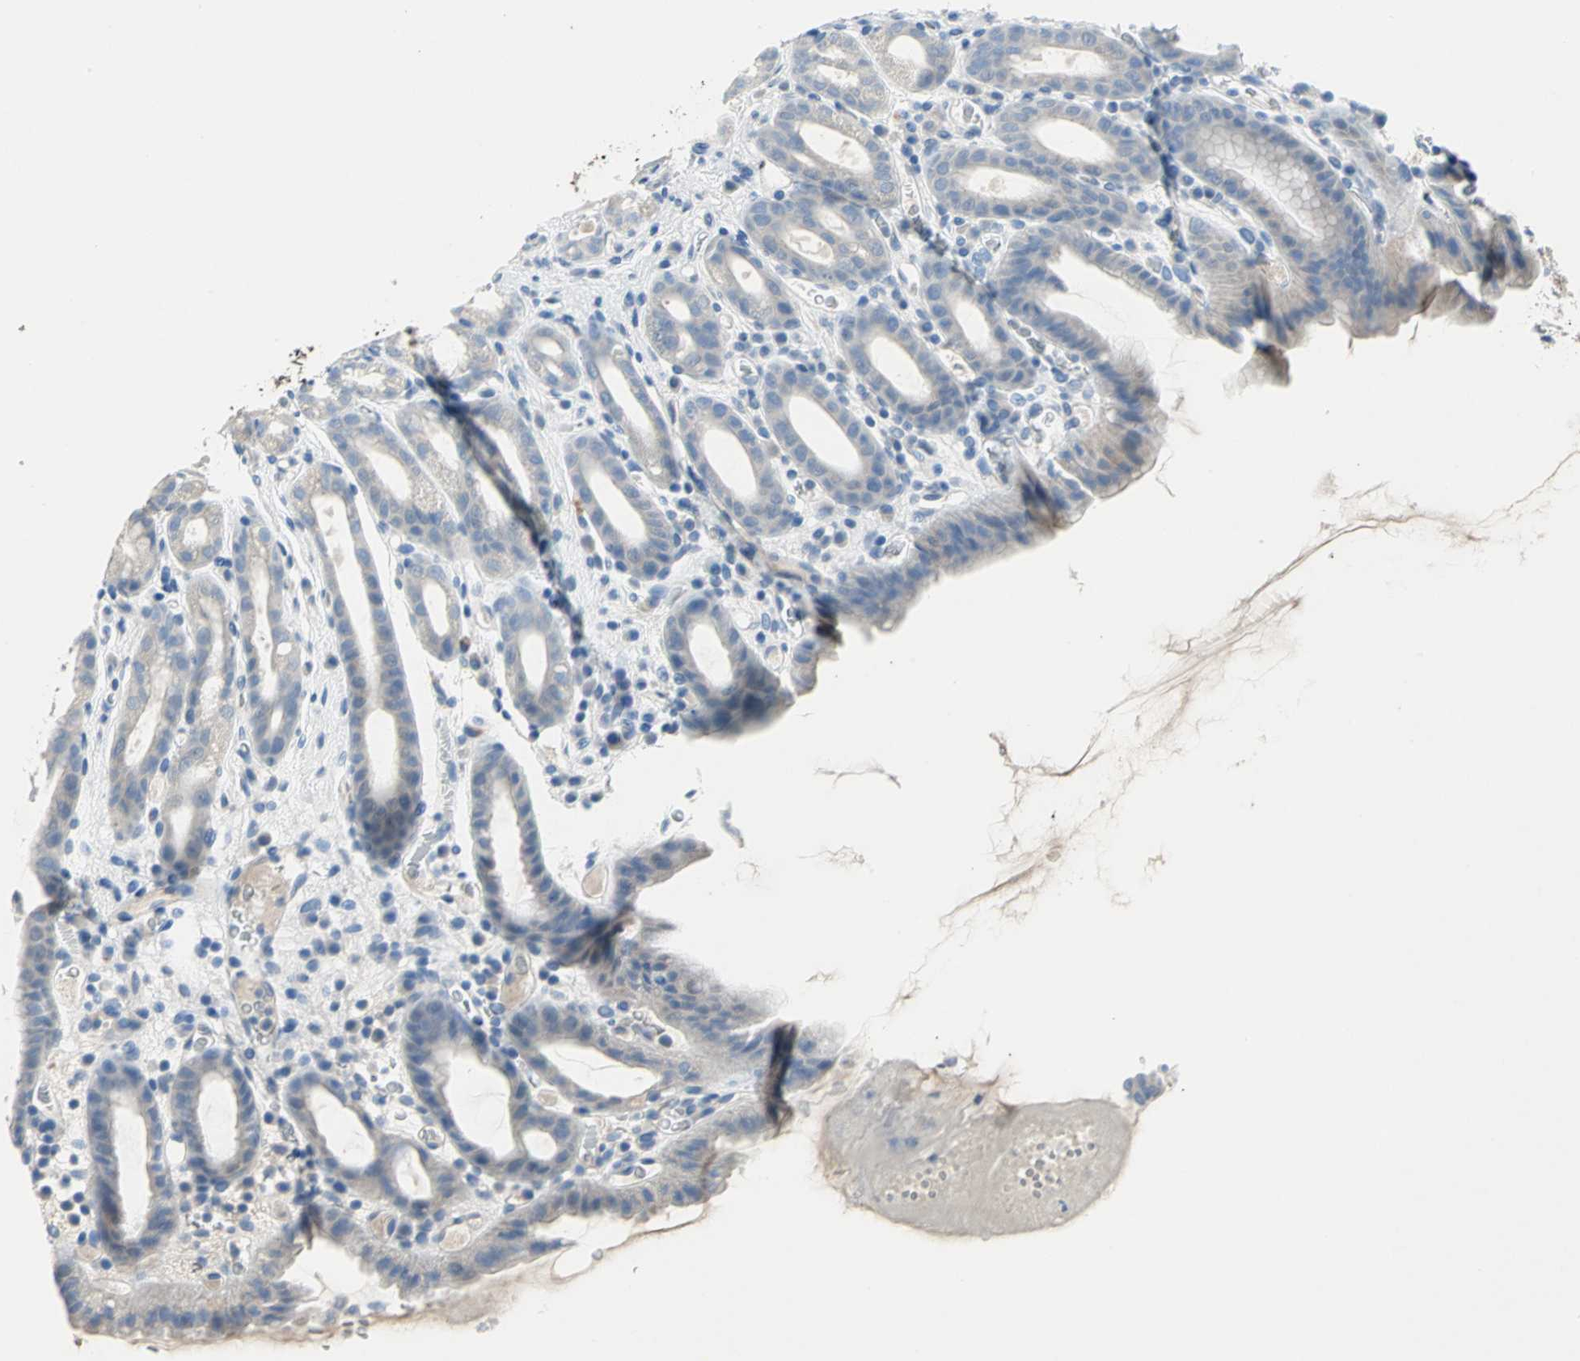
{"staining": {"intensity": "moderate", "quantity": "<25%", "location": "cytoplasmic/membranous"}, "tissue": "stomach", "cell_type": "Glandular cells", "image_type": "normal", "snomed": [{"axis": "morphology", "description": "Normal tissue, NOS"}, {"axis": "topography", "description": "Stomach, upper"}], "caption": "An IHC histopathology image of normal tissue is shown. Protein staining in brown shows moderate cytoplasmic/membranous positivity in stomach within glandular cells.", "gene": "PTGDS", "patient": {"sex": "male", "age": 68}}